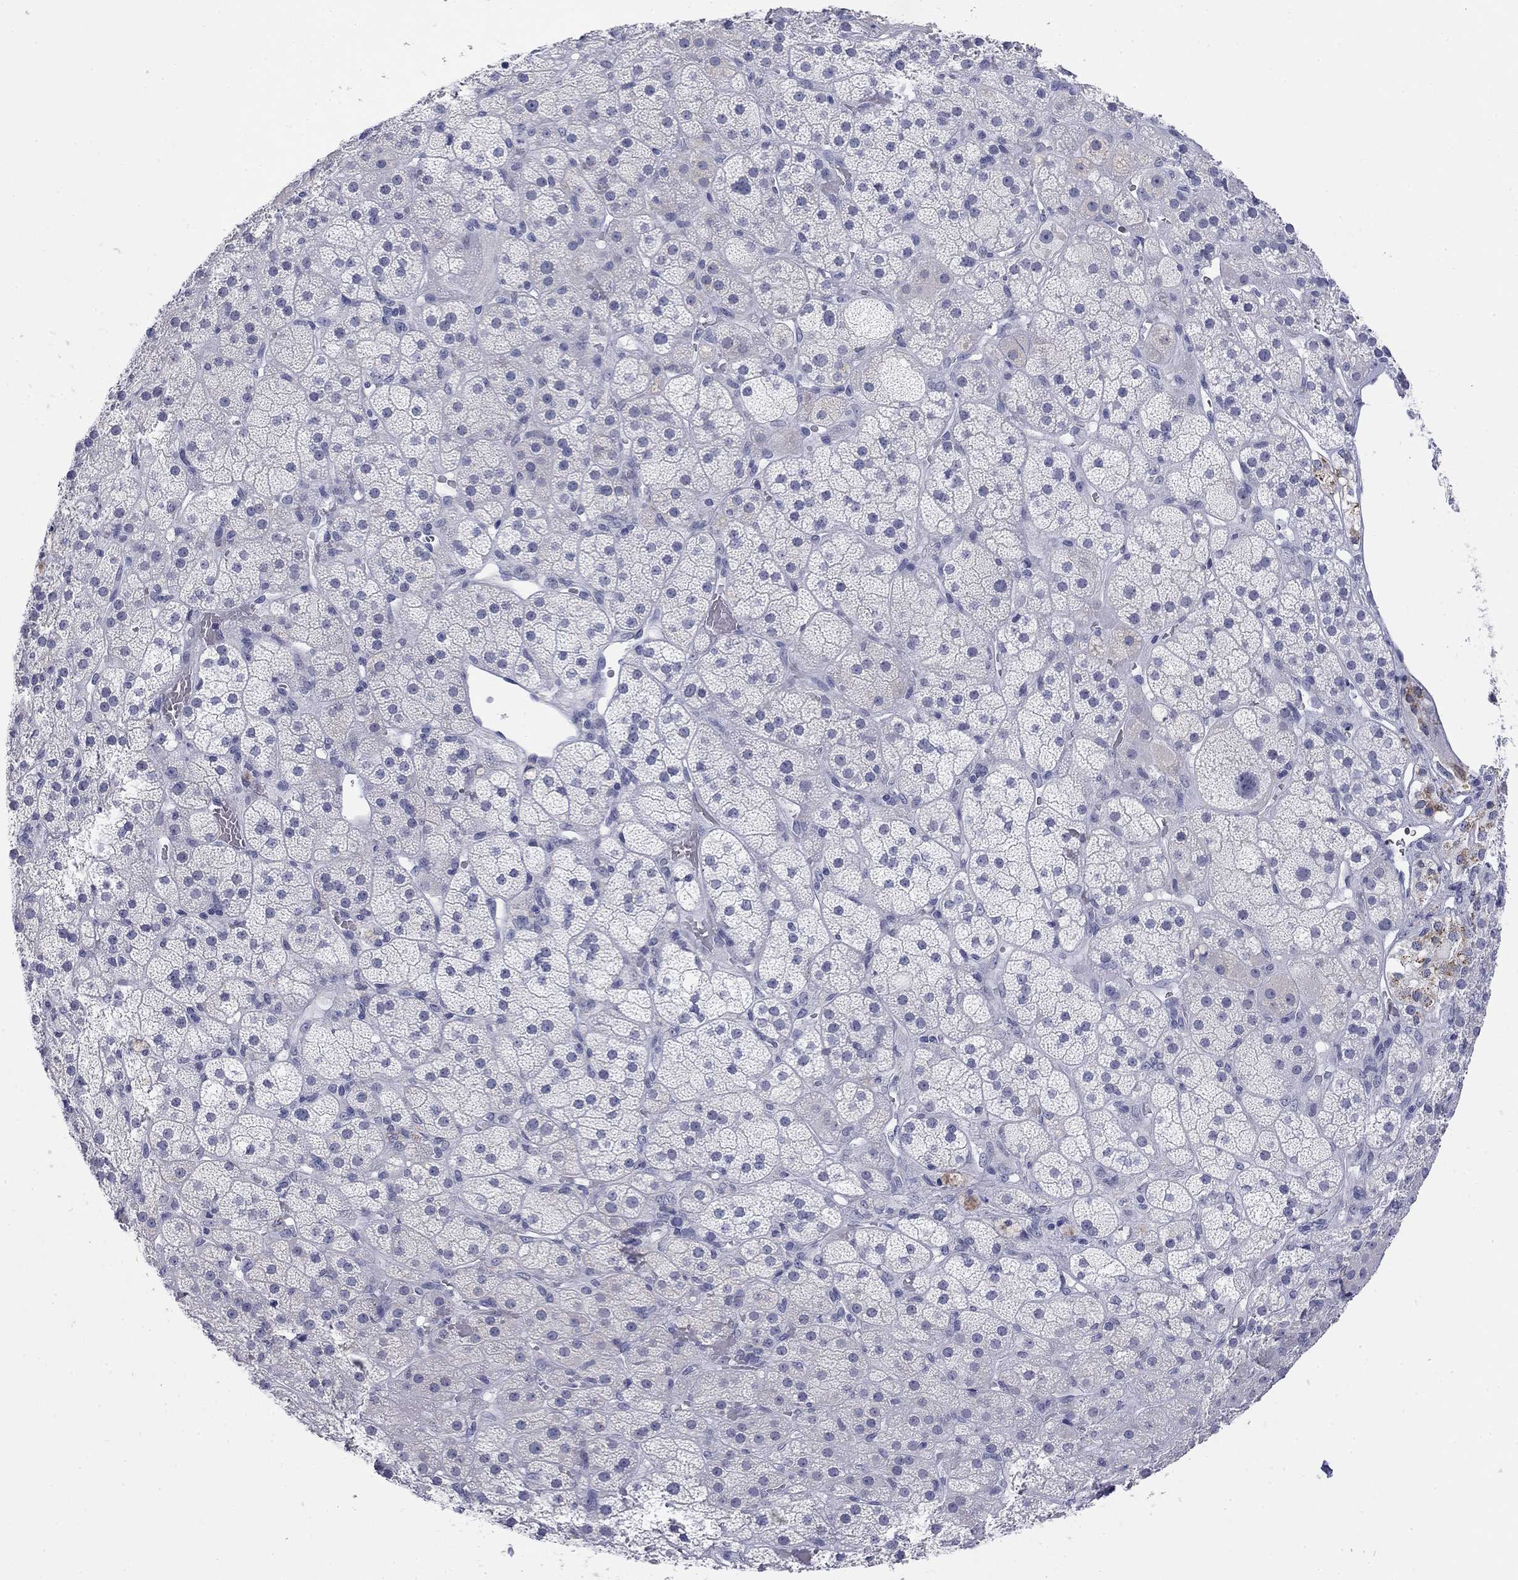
{"staining": {"intensity": "strong", "quantity": "<25%", "location": "cytoplasmic/membranous"}, "tissue": "adrenal gland", "cell_type": "Glandular cells", "image_type": "normal", "snomed": [{"axis": "morphology", "description": "Normal tissue, NOS"}, {"axis": "topography", "description": "Adrenal gland"}], "caption": "Normal adrenal gland was stained to show a protein in brown. There is medium levels of strong cytoplasmic/membranous expression in approximately <25% of glandular cells. Using DAB (3,3'-diaminobenzidine) (brown) and hematoxylin (blue) stains, captured at high magnification using brightfield microscopy.", "gene": "ECEL1", "patient": {"sex": "male", "age": 57}}